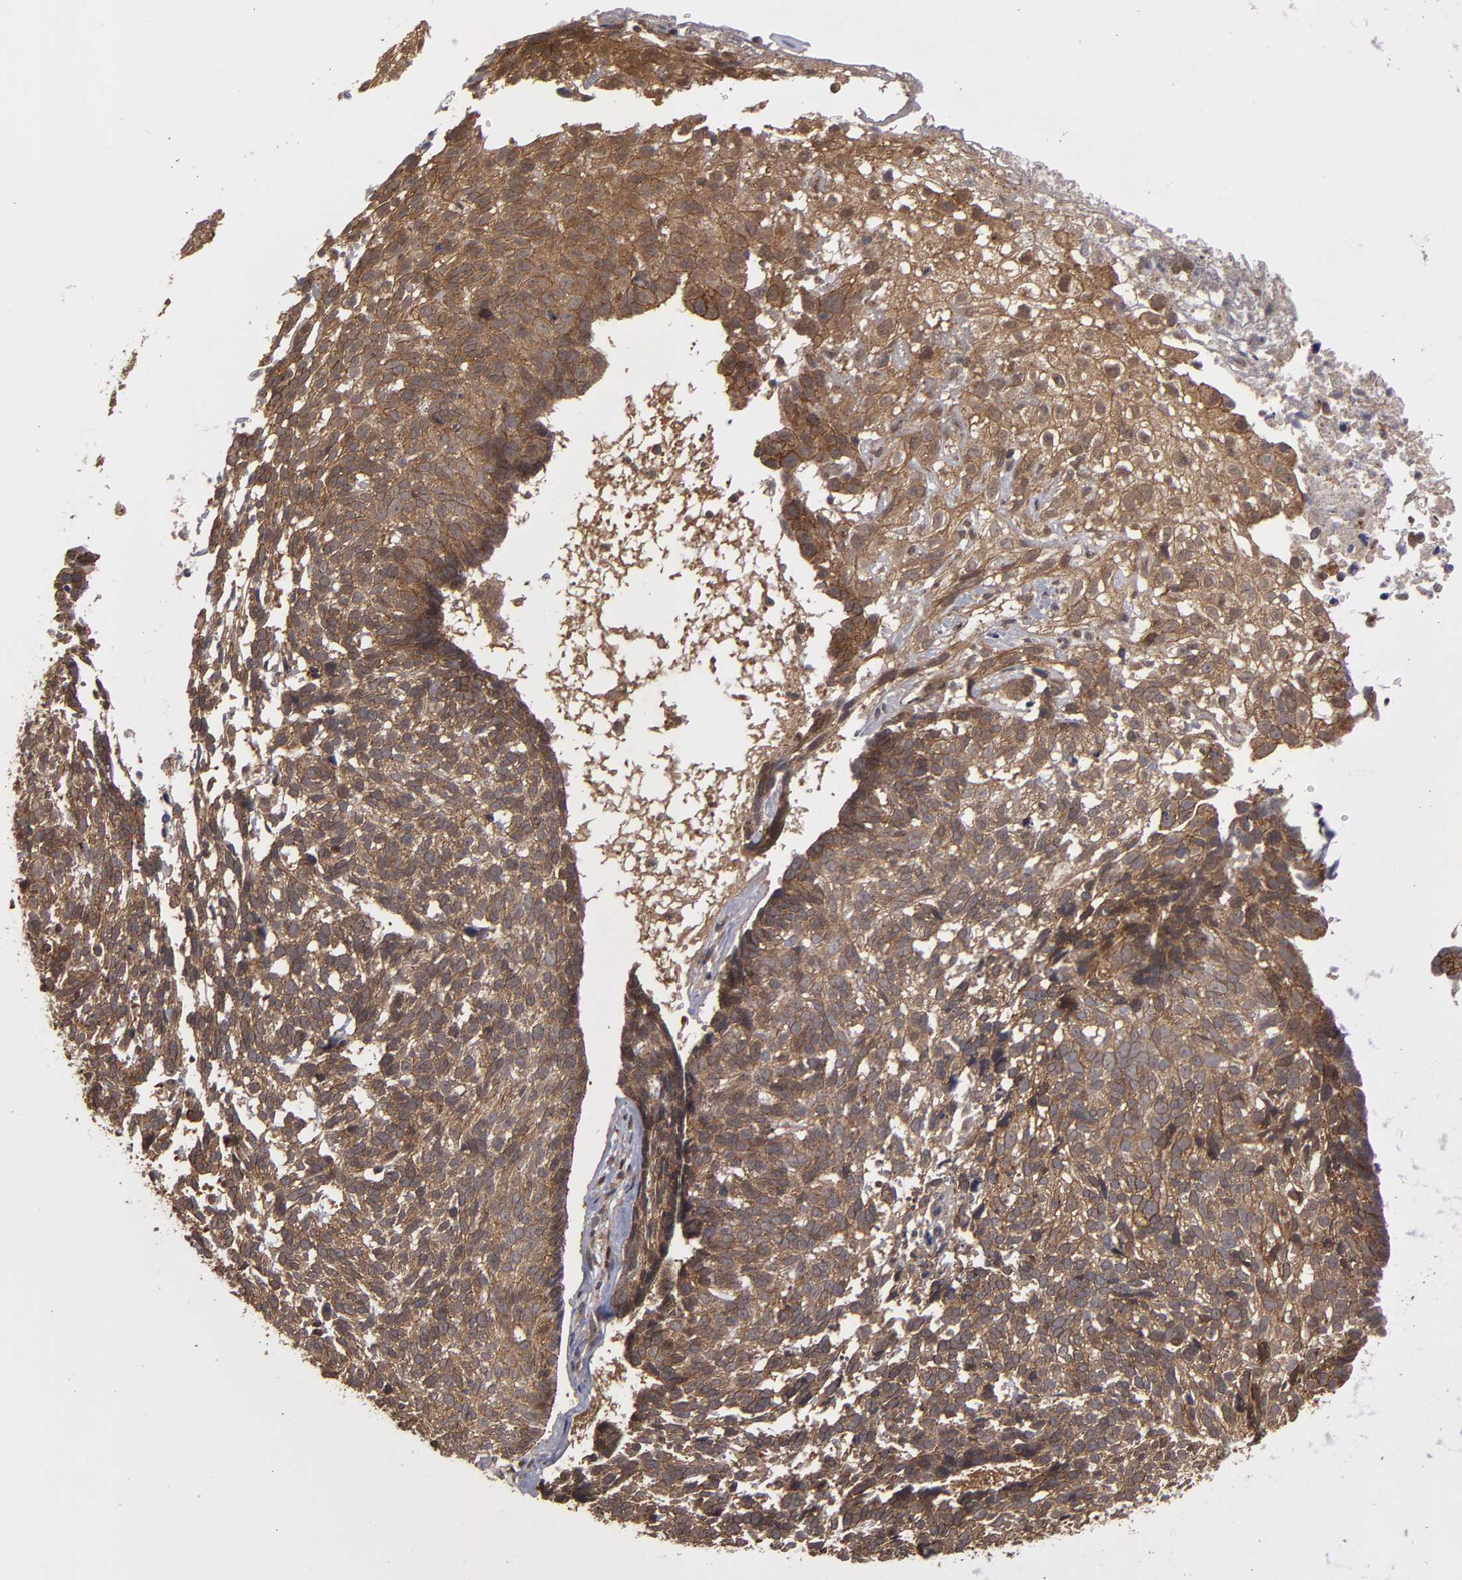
{"staining": {"intensity": "weak", "quantity": ">75%", "location": "cytoplasmic/membranous"}, "tissue": "skin cancer", "cell_type": "Tumor cells", "image_type": "cancer", "snomed": [{"axis": "morphology", "description": "Basal cell carcinoma"}, {"axis": "topography", "description": "Skin"}], "caption": "Basal cell carcinoma (skin) was stained to show a protein in brown. There is low levels of weak cytoplasmic/membranous staining in approximately >75% of tumor cells.", "gene": "RPS6KA6", "patient": {"sex": "male", "age": 72}}